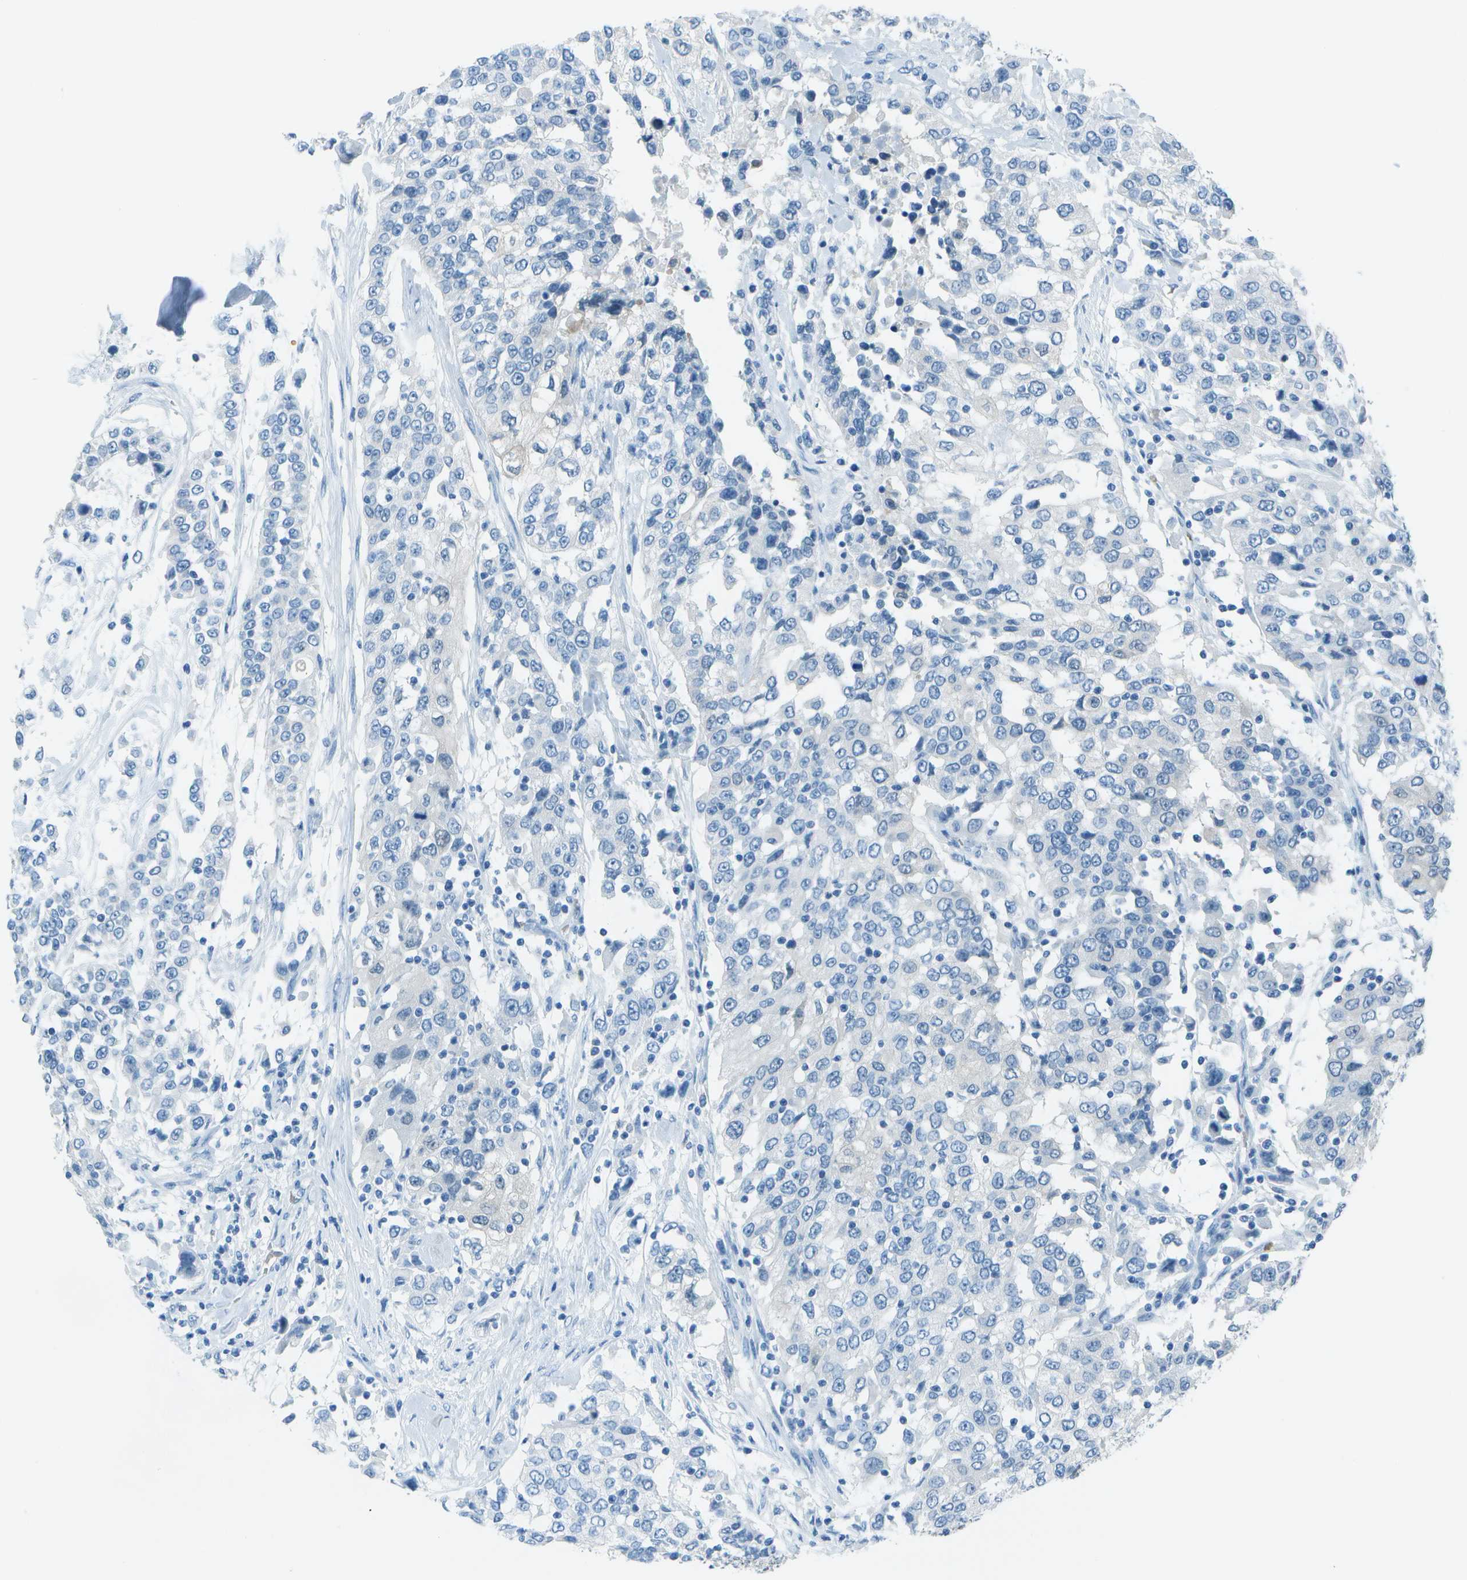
{"staining": {"intensity": "negative", "quantity": "none", "location": "none"}, "tissue": "urothelial cancer", "cell_type": "Tumor cells", "image_type": "cancer", "snomed": [{"axis": "morphology", "description": "Urothelial carcinoma, High grade"}, {"axis": "topography", "description": "Urinary bladder"}], "caption": "An image of high-grade urothelial carcinoma stained for a protein exhibits no brown staining in tumor cells. Nuclei are stained in blue.", "gene": "ASL", "patient": {"sex": "female", "age": 80}}